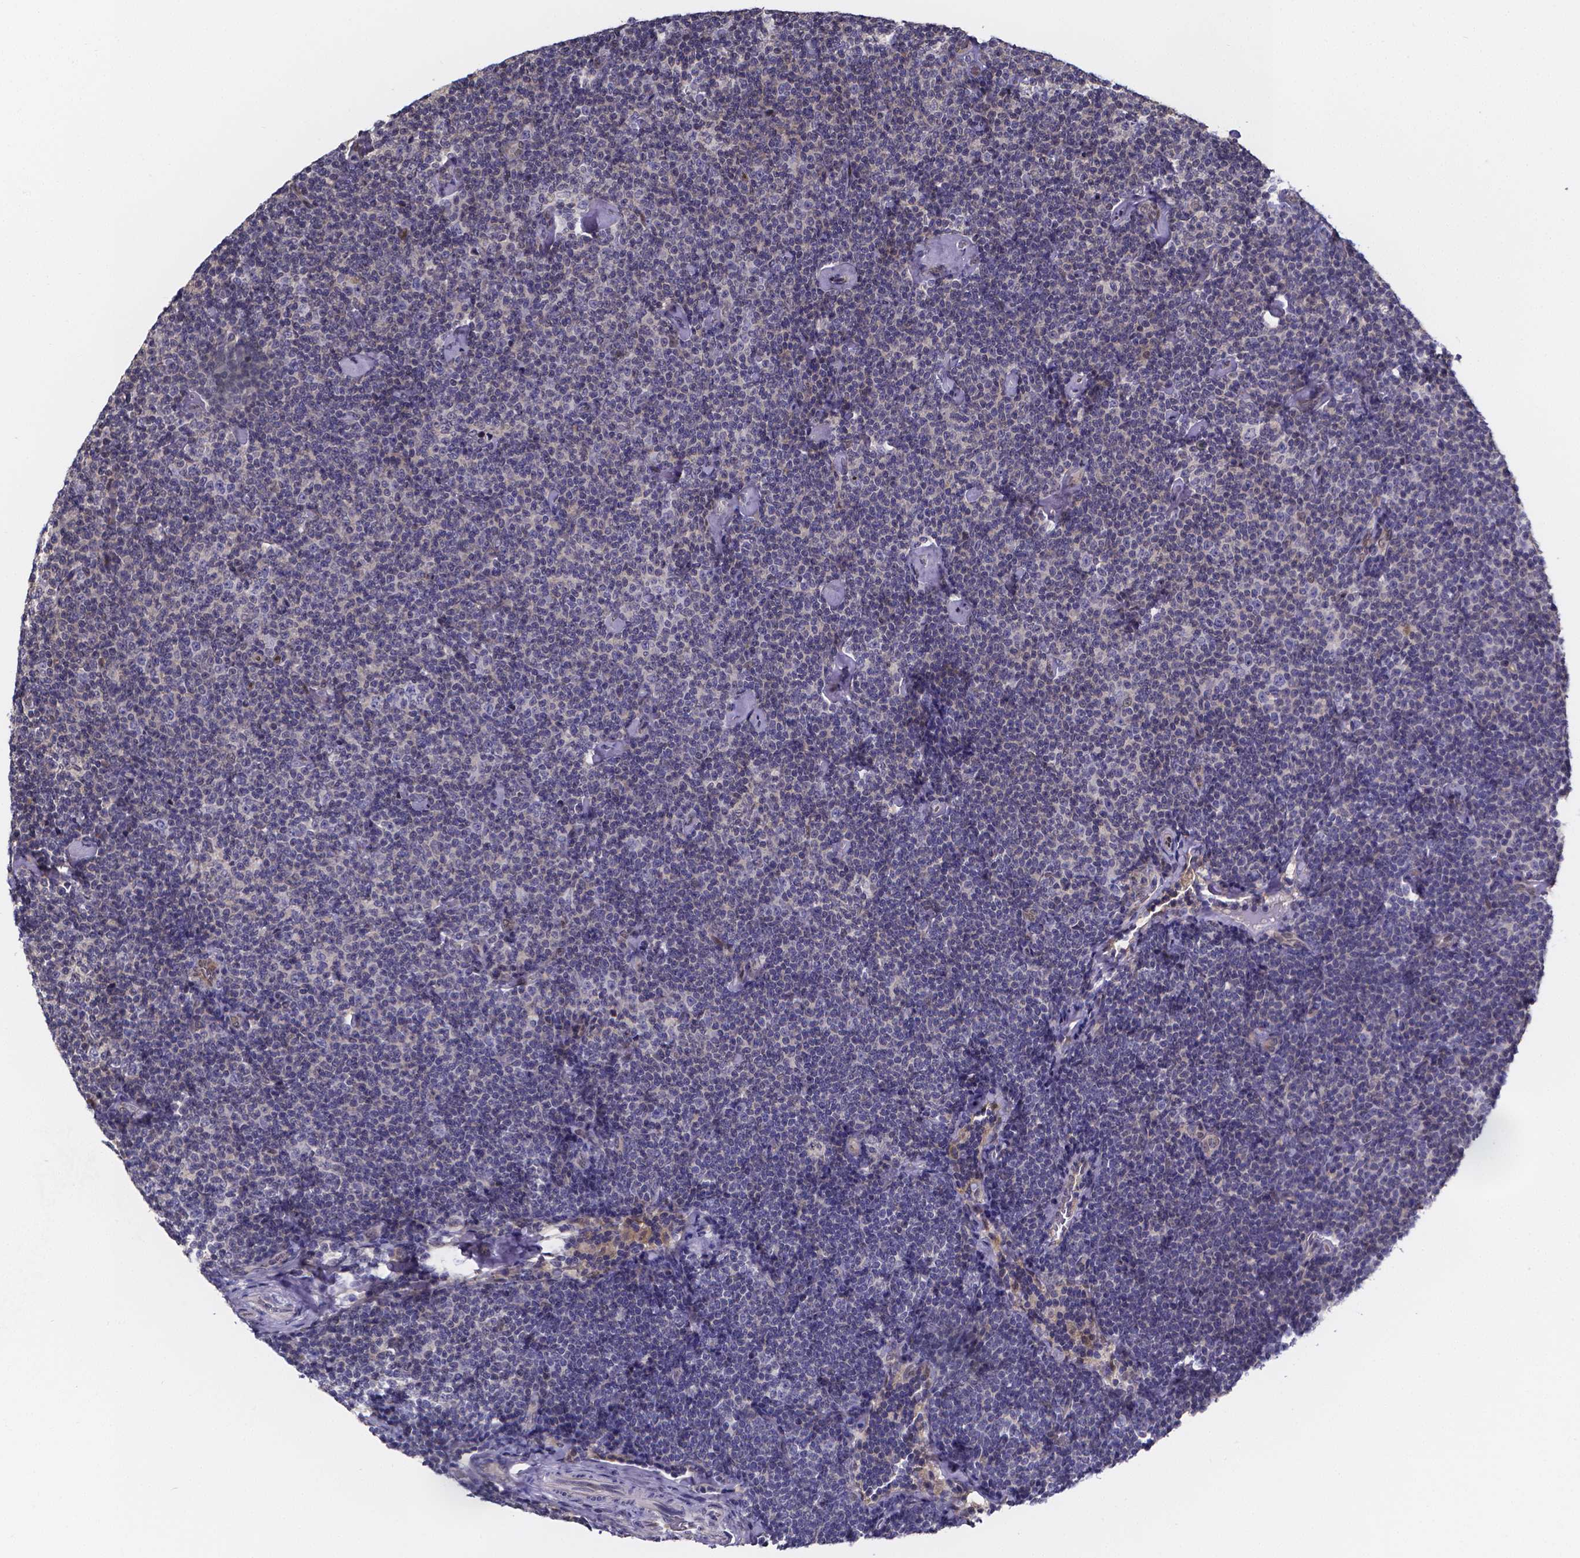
{"staining": {"intensity": "negative", "quantity": "none", "location": "none"}, "tissue": "lymphoma", "cell_type": "Tumor cells", "image_type": "cancer", "snomed": [{"axis": "morphology", "description": "Malignant lymphoma, non-Hodgkin's type, Low grade"}, {"axis": "topography", "description": "Lymph node"}], "caption": "There is no significant positivity in tumor cells of low-grade malignant lymphoma, non-Hodgkin's type.", "gene": "PAH", "patient": {"sex": "male", "age": 81}}